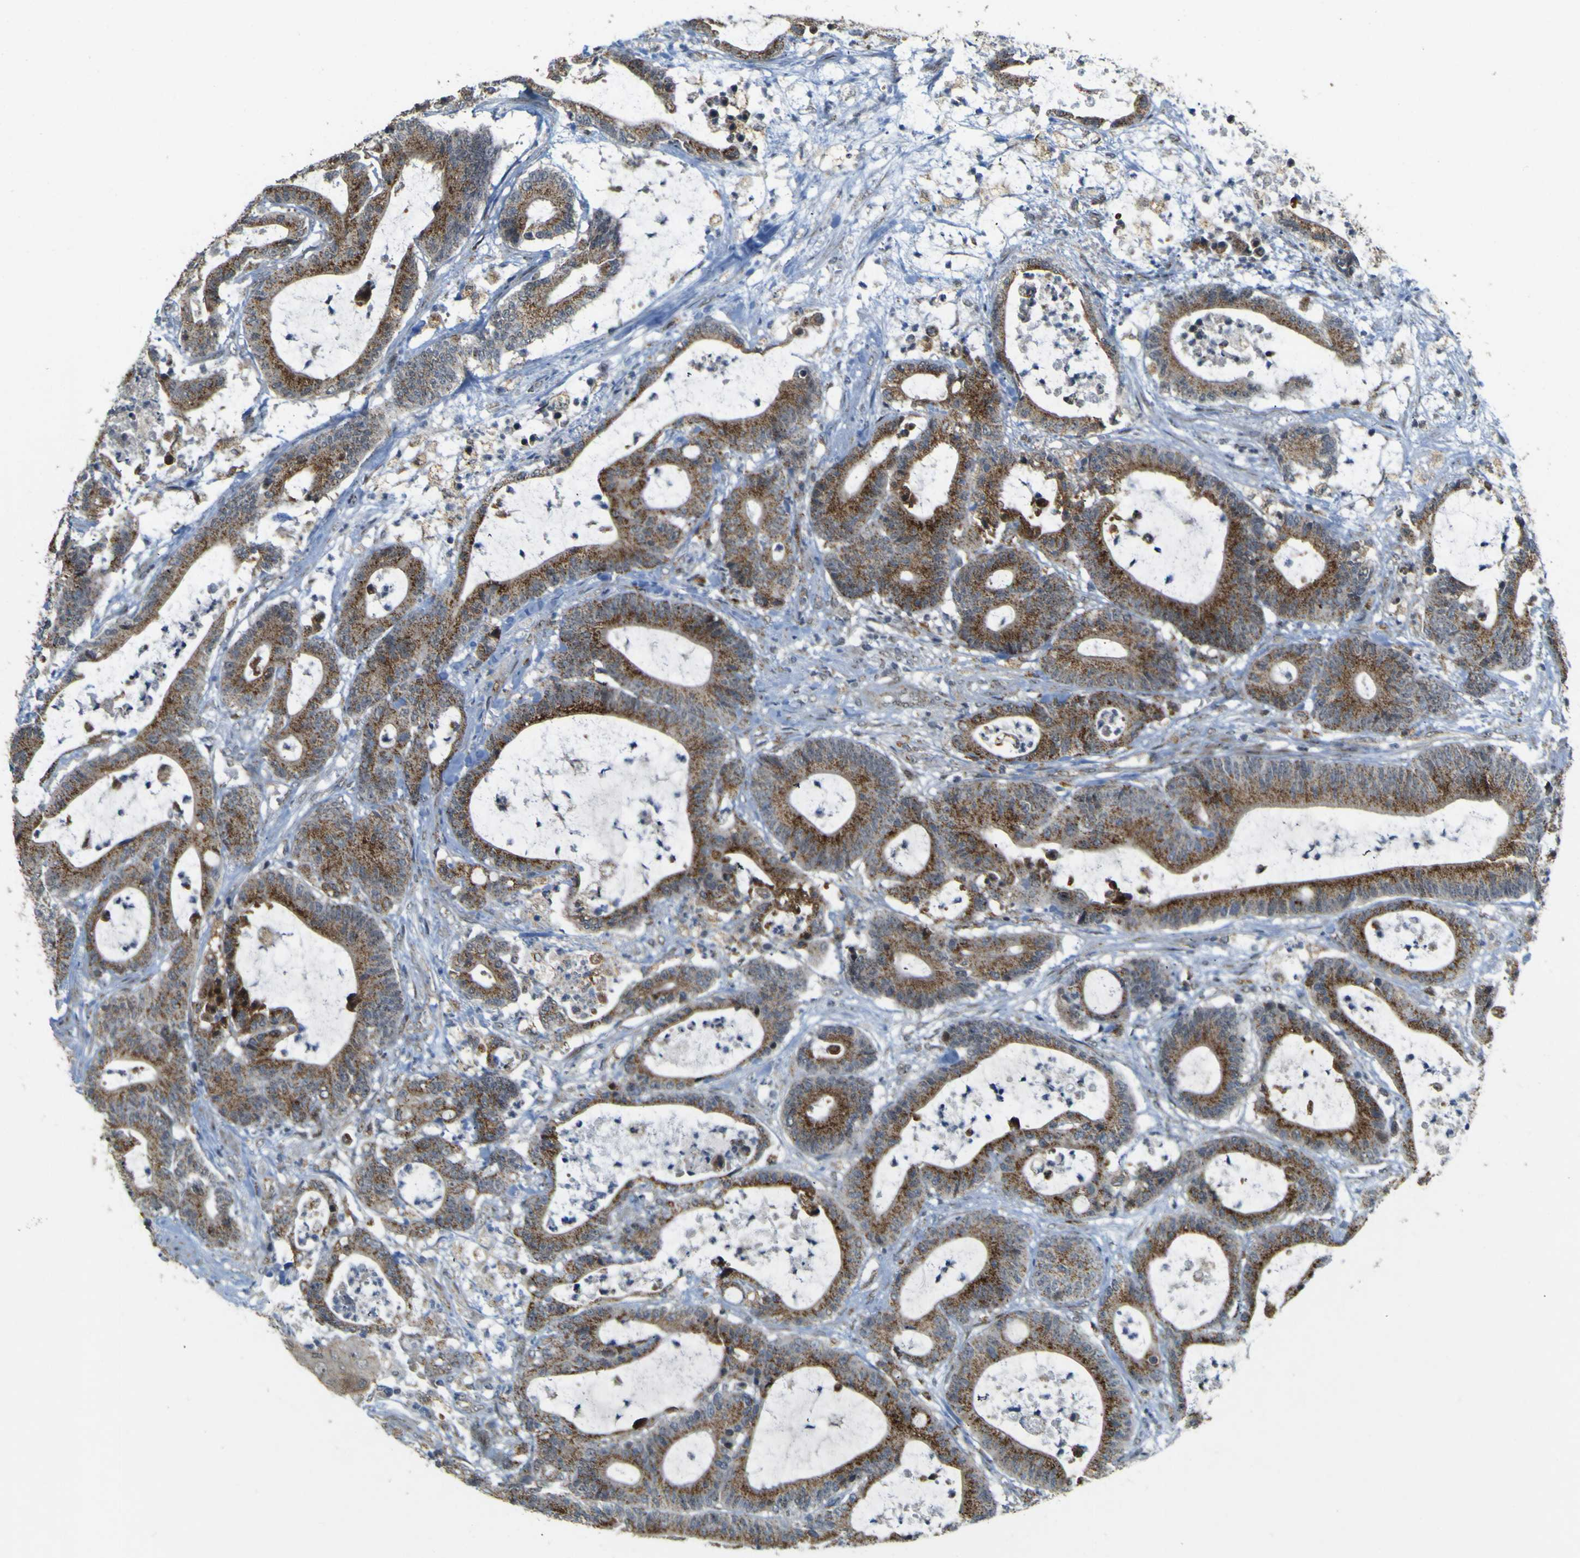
{"staining": {"intensity": "strong", "quantity": ">75%", "location": "cytoplasmic/membranous"}, "tissue": "colorectal cancer", "cell_type": "Tumor cells", "image_type": "cancer", "snomed": [{"axis": "morphology", "description": "Adenocarcinoma, NOS"}, {"axis": "topography", "description": "Colon"}], "caption": "Immunohistochemistry micrograph of neoplastic tissue: colorectal adenocarcinoma stained using IHC reveals high levels of strong protein expression localized specifically in the cytoplasmic/membranous of tumor cells, appearing as a cytoplasmic/membranous brown color.", "gene": "ACBD5", "patient": {"sex": "female", "age": 84}}